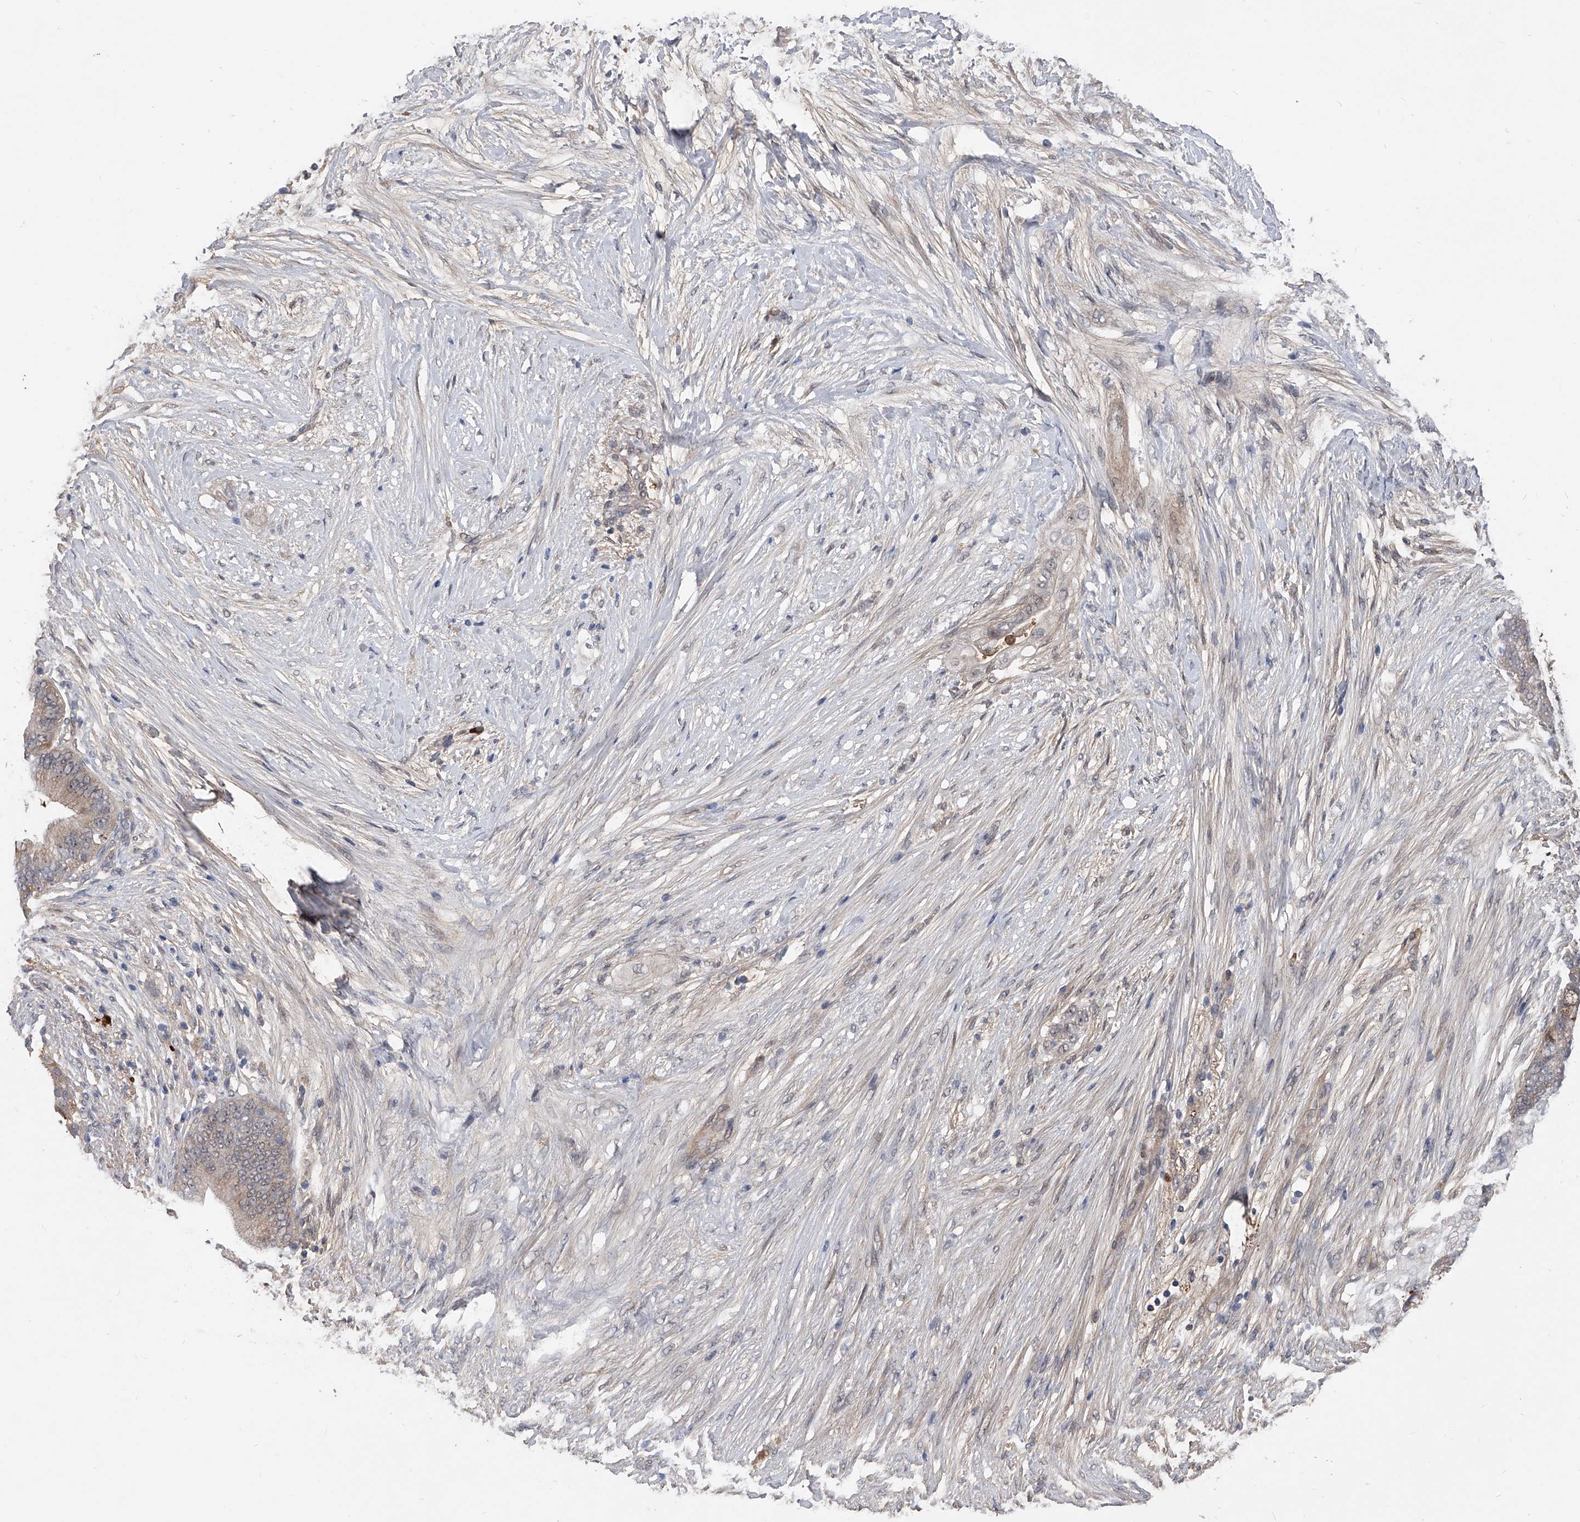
{"staining": {"intensity": "weak", "quantity": "<25%", "location": "cytoplasmic/membranous"}, "tissue": "pancreatic cancer", "cell_type": "Tumor cells", "image_type": "cancer", "snomed": [{"axis": "morphology", "description": "Adenocarcinoma, NOS"}, {"axis": "topography", "description": "Pancreas"}], "caption": "Immunohistochemical staining of pancreatic adenocarcinoma displays no significant staining in tumor cells.", "gene": "ZNF25", "patient": {"sex": "male", "age": 53}}